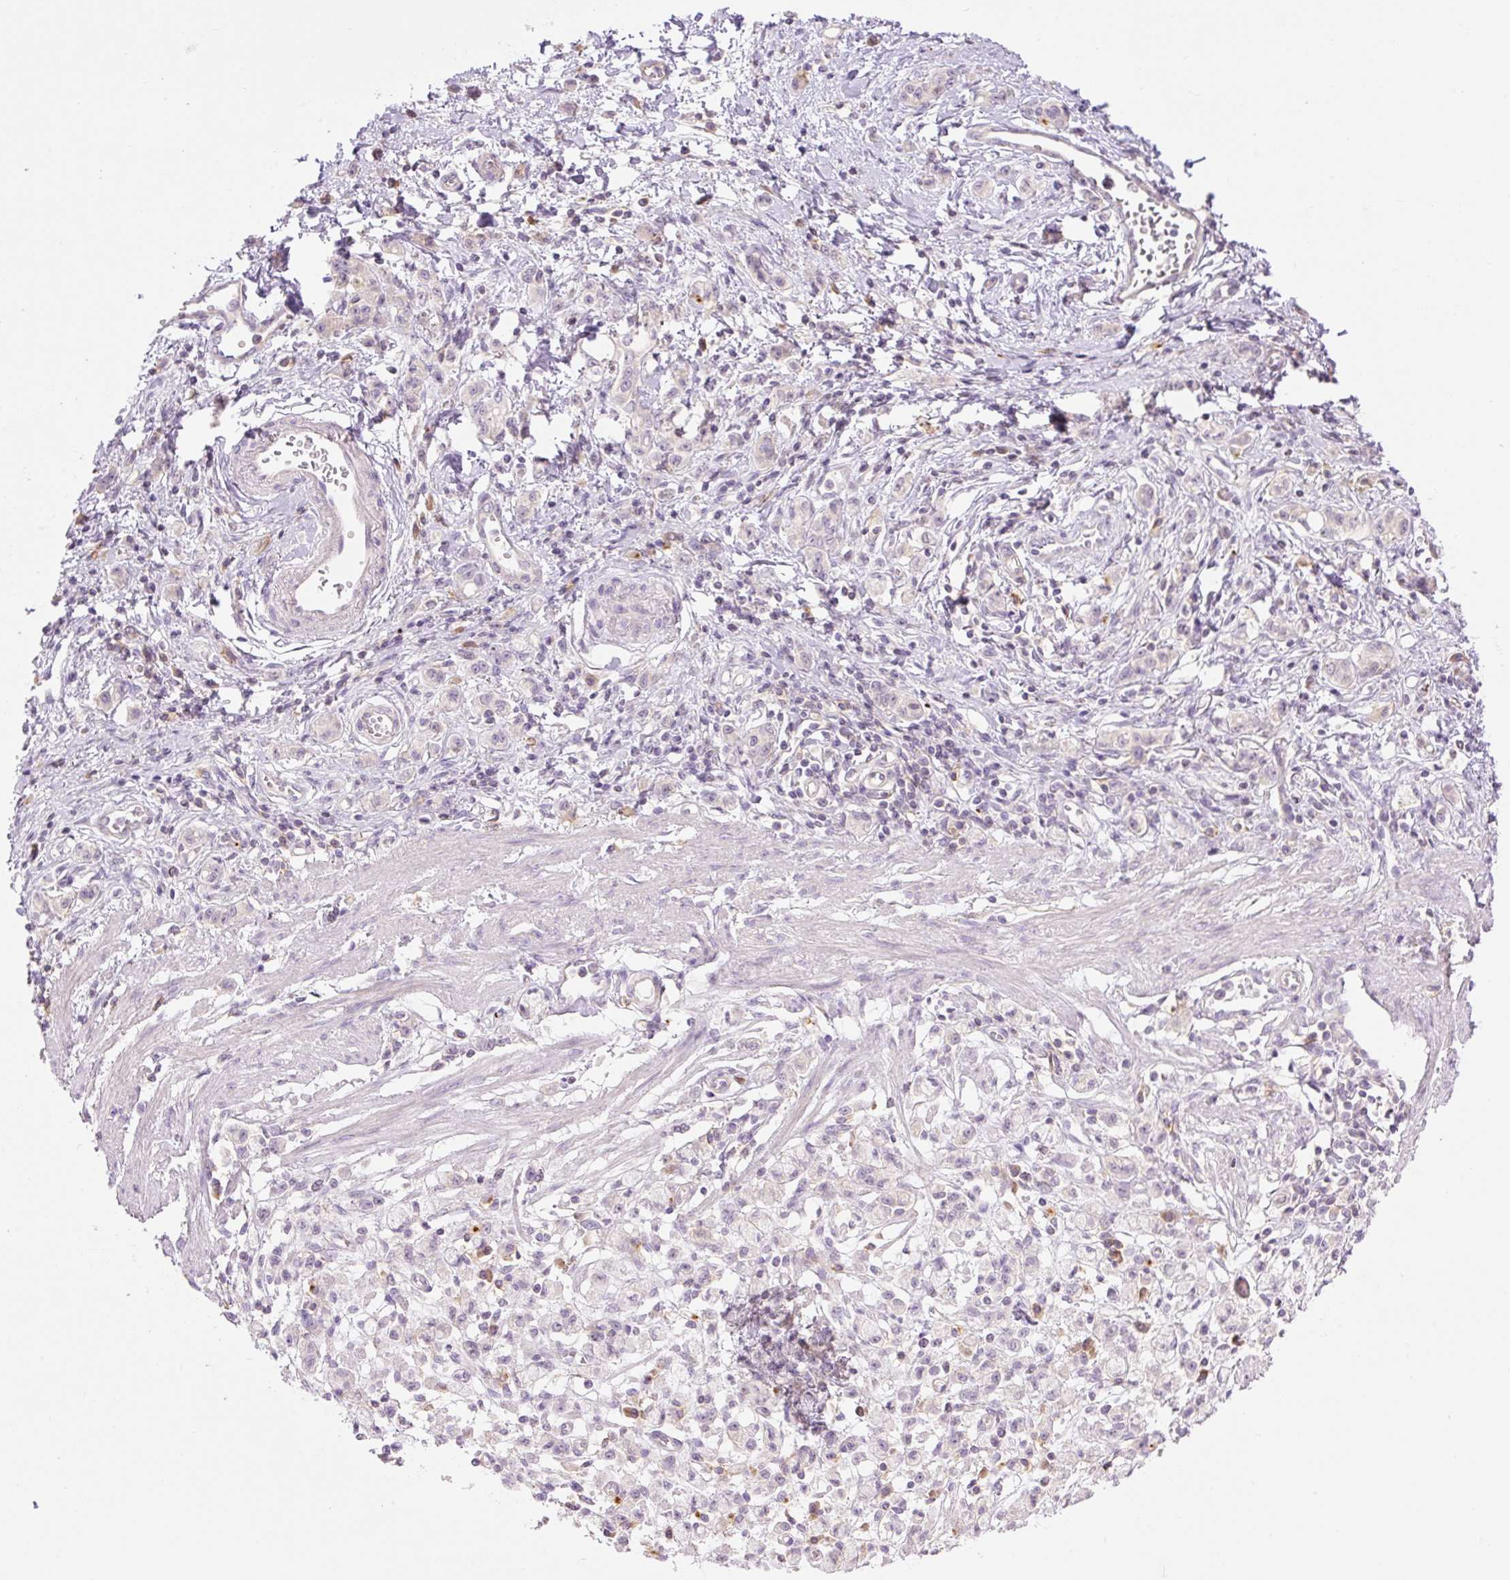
{"staining": {"intensity": "negative", "quantity": "none", "location": "none"}, "tissue": "stomach cancer", "cell_type": "Tumor cells", "image_type": "cancer", "snomed": [{"axis": "morphology", "description": "Adenocarcinoma, NOS"}, {"axis": "topography", "description": "Stomach"}], "caption": "Immunohistochemical staining of stomach cancer shows no significant positivity in tumor cells.", "gene": "GRID2", "patient": {"sex": "male", "age": 77}}